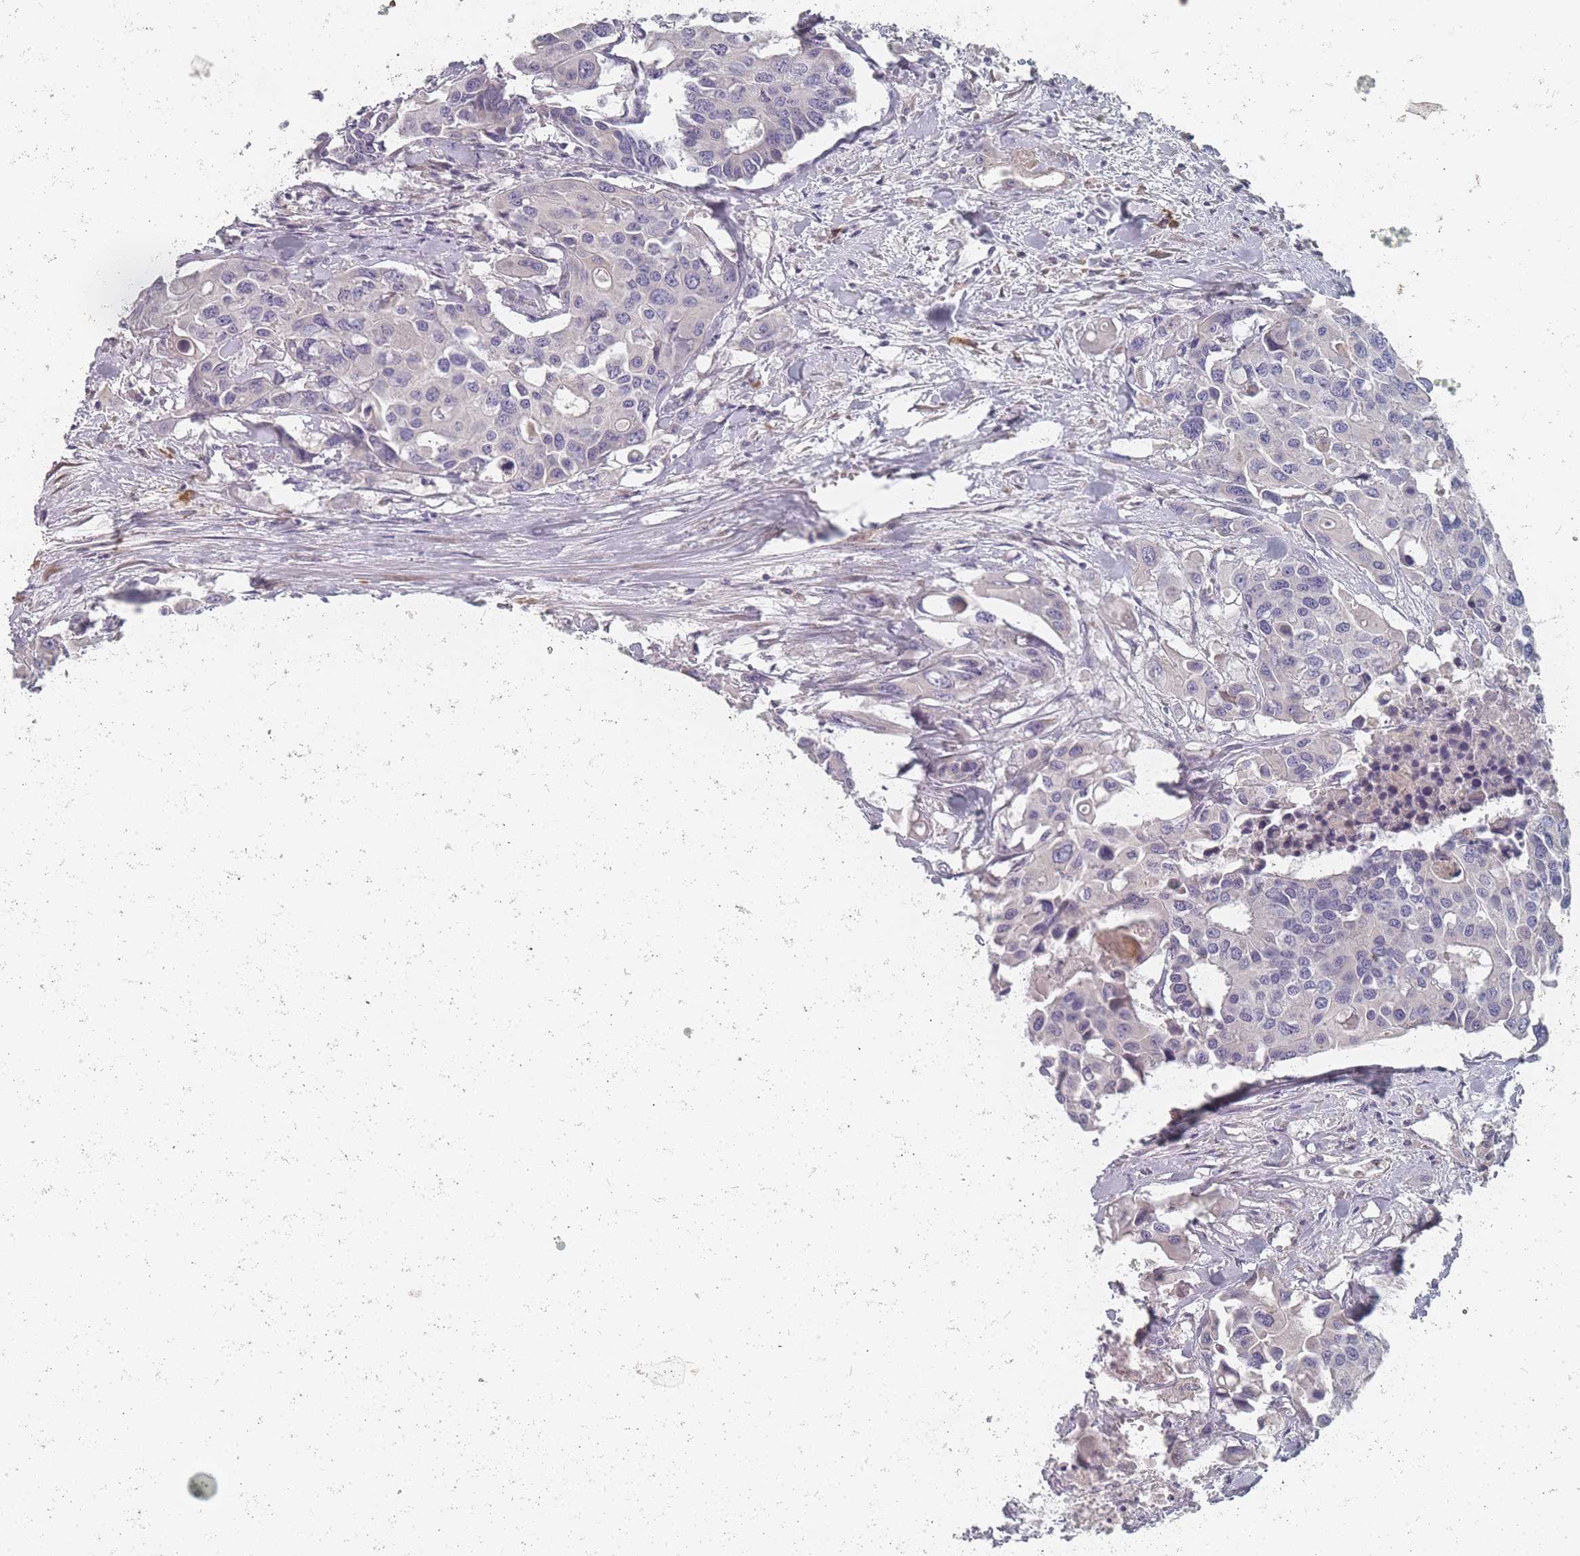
{"staining": {"intensity": "negative", "quantity": "none", "location": "none"}, "tissue": "colorectal cancer", "cell_type": "Tumor cells", "image_type": "cancer", "snomed": [{"axis": "morphology", "description": "Adenocarcinoma, NOS"}, {"axis": "topography", "description": "Colon"}], "caption": "High magnification brightfield microscopy of colorectal cancer stained with DAB (brown) and counterstained with hematoxylin (blue): tumor cells show no significant staining. (DAB IHC with hematoxylin counter stain).", "gene": "SLC35E4", "patient": {"sex": "male", "age": 77}}